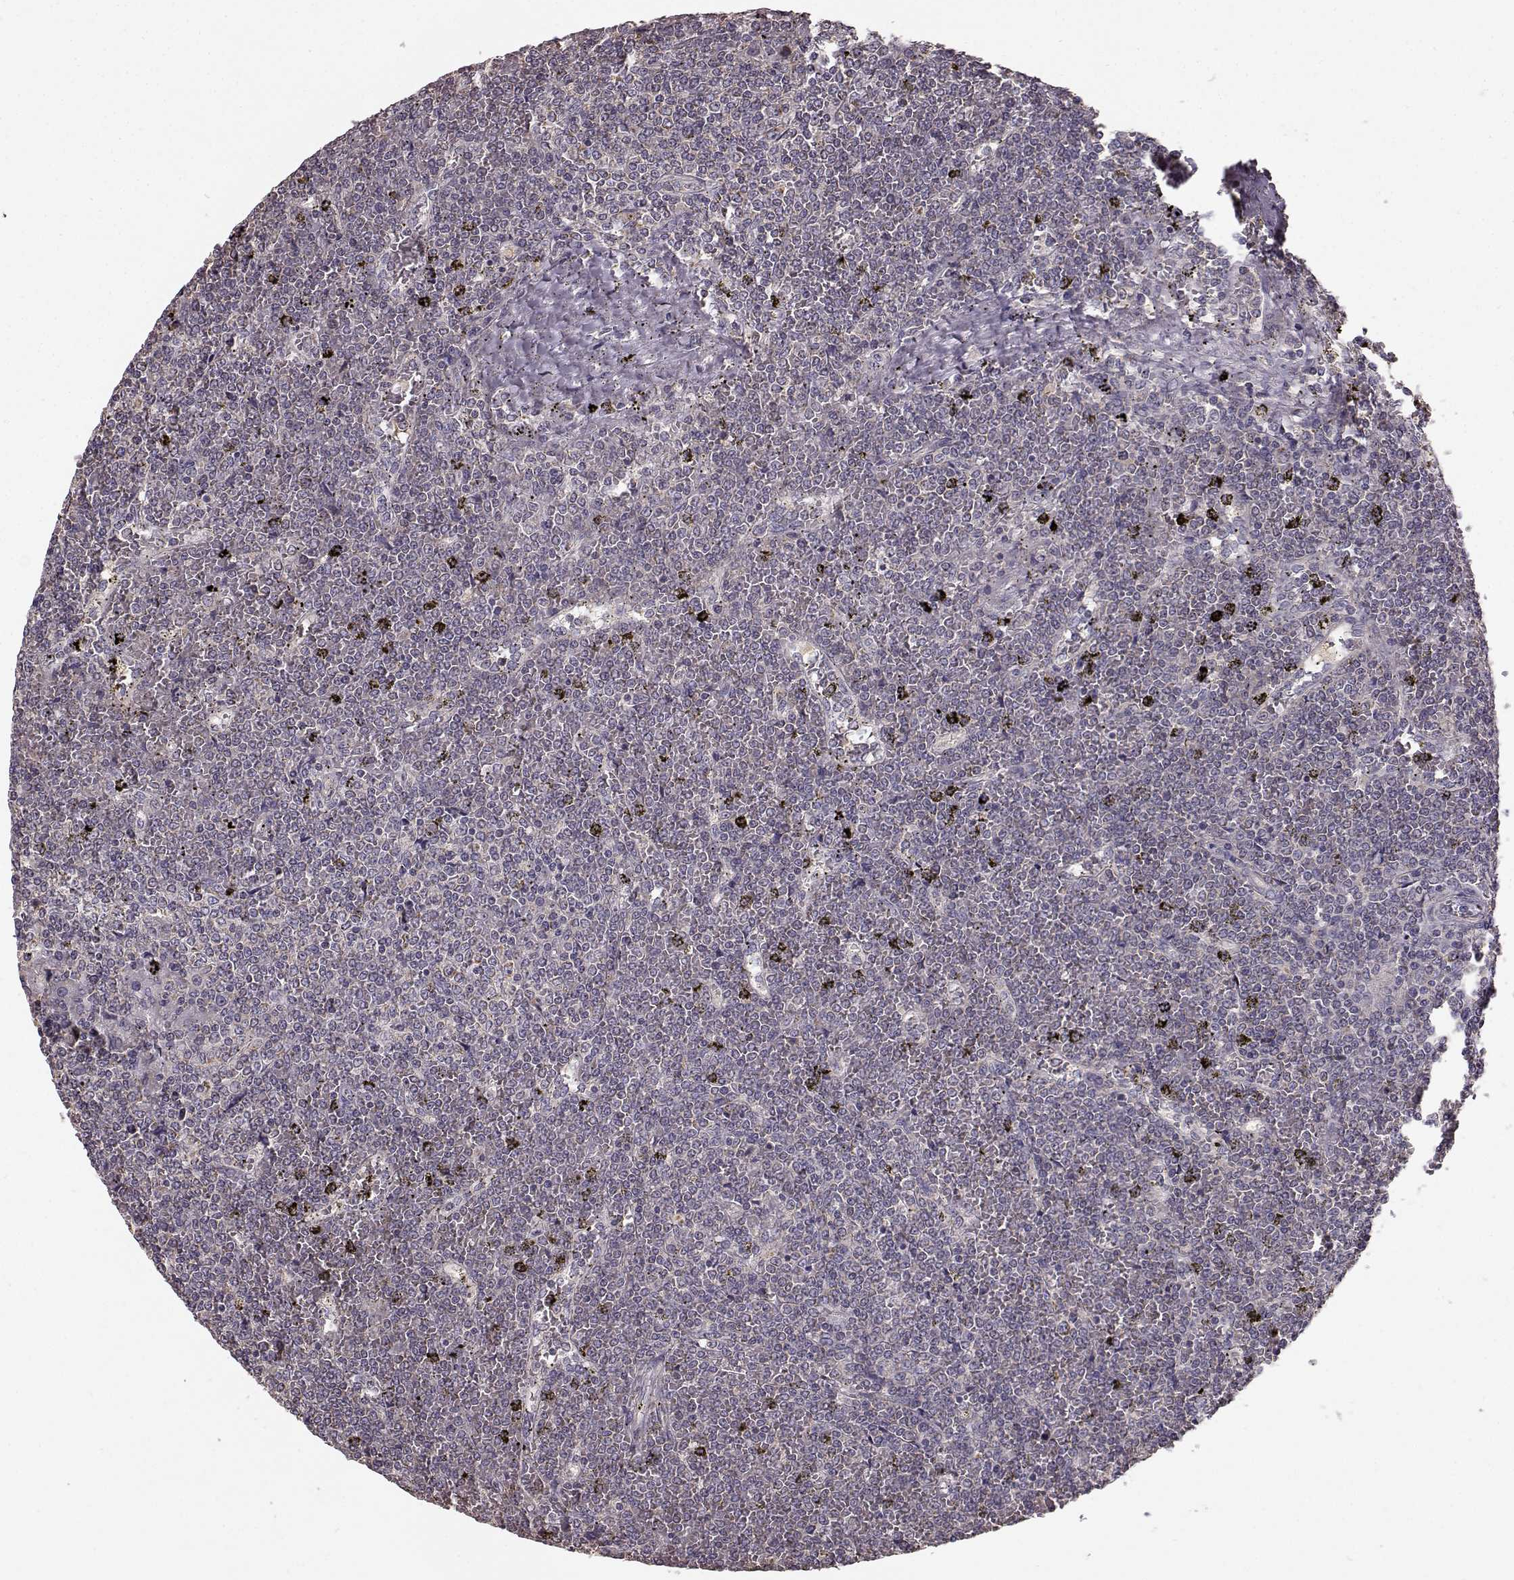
{"staining": {"intensity": "negative", "quantity": "none", "location": "none"}, "tissue": "lymphoma", "cell_type": "Tumor cells", "image_type": "cancer", "snomed": [{"axis": "morphology", "description": "Malignant lymphoma, non-Hodgkin's type, Low grade"}, {"axis": "topography", "description": "Spleen"}], "caption": "This is a photomicrograph of immunohistochemistry (IHC) staining of lymphoma, which shows no expression in tumor cells.", "gene": "ERBB3", "patient": {"sex": "female", "age": 19}}